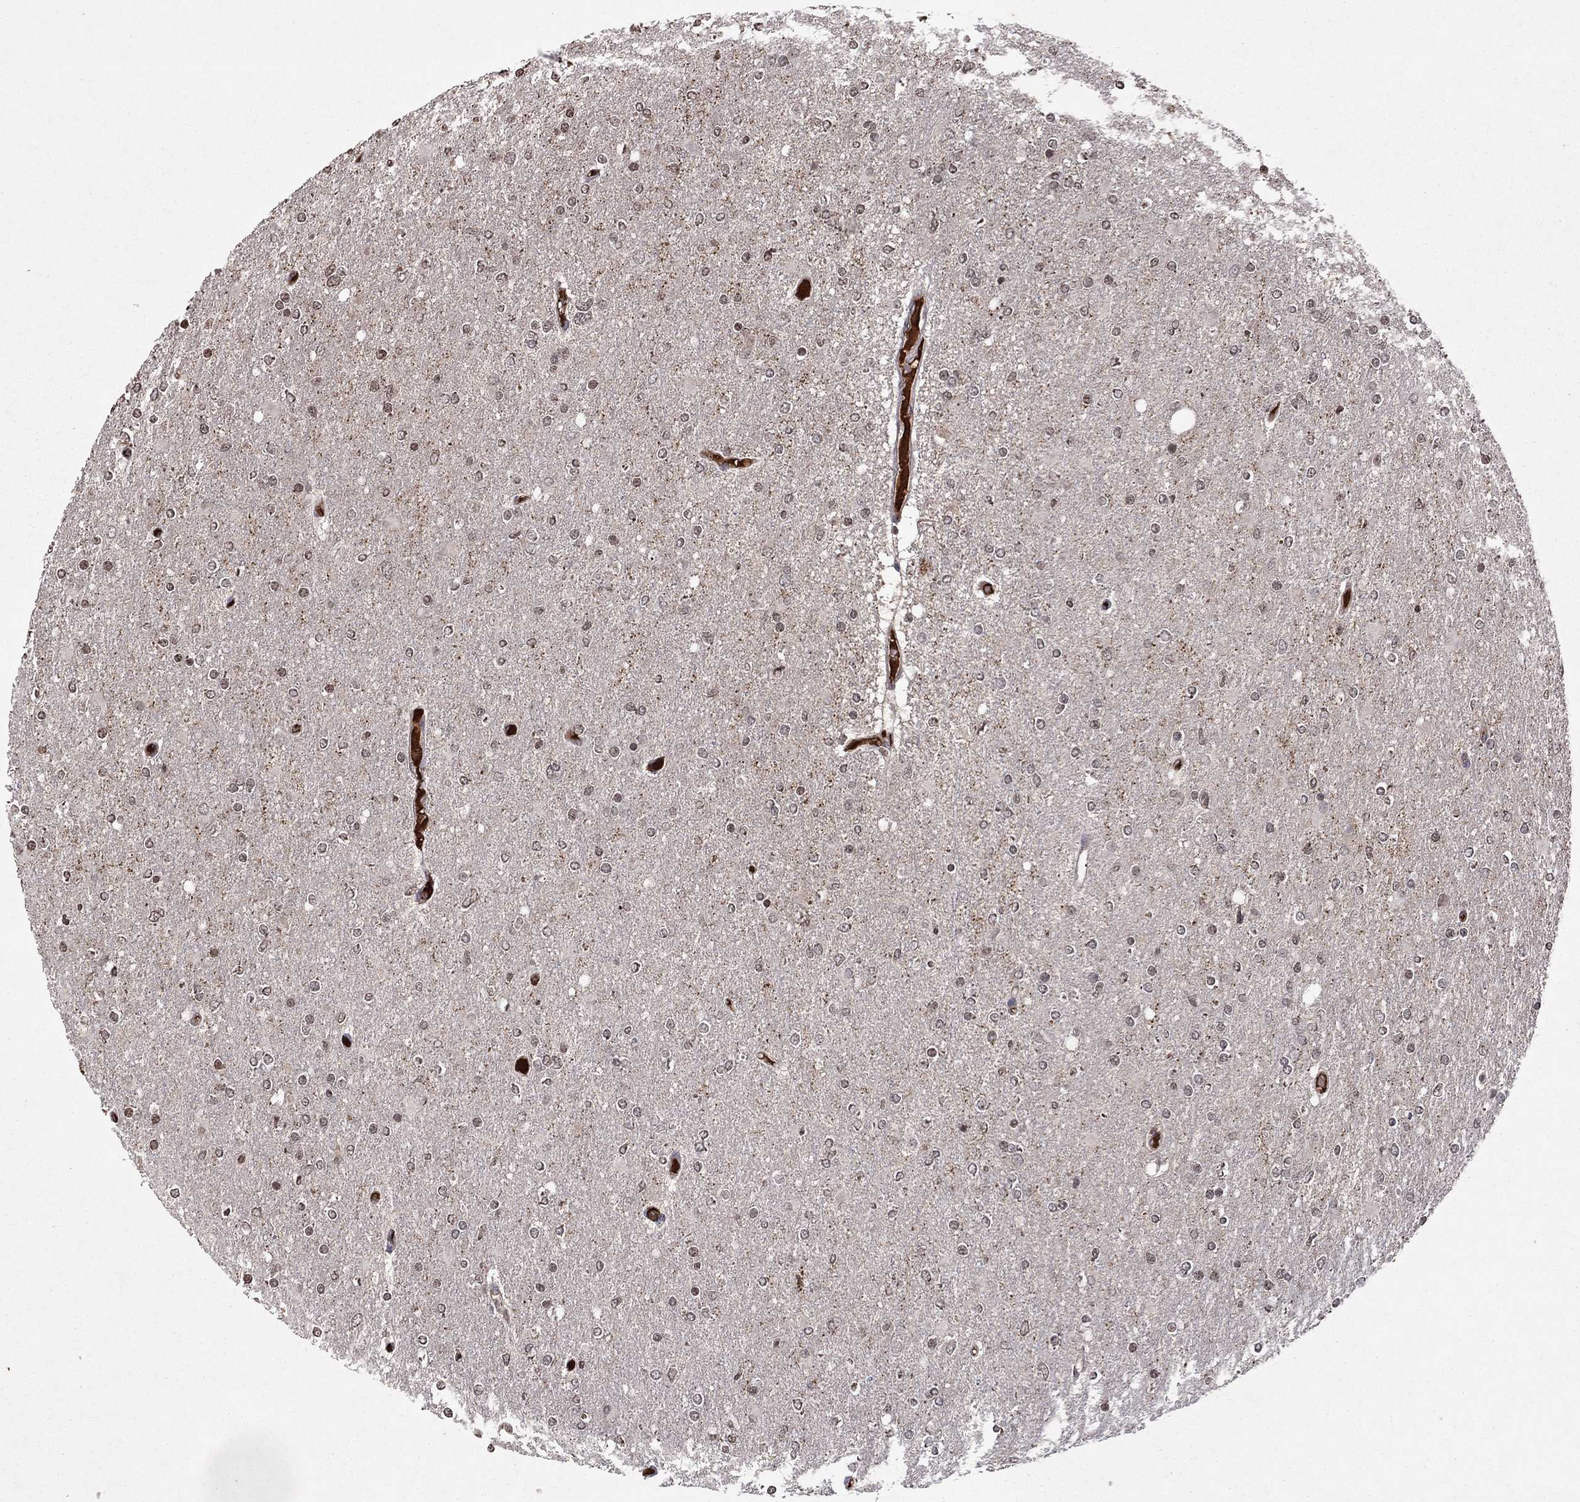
{"staining": {"intensity": "negative", "quantity": "none", "location": "none"}, "tissue": "glioma", "cell_type": "Tumor cells", "image_type": "cancer", "snomed": [{"axis": "morphology", "description": "Glioma, malignant, High grade"}, {"axis": "topography", "description": "Cerebral cortex"}], "caption": "An image of human malignant glioma (high-grade) is negative for staining in tumor cells. The staining was performed using DAB (3,3'-diaminobenzidine) to visualize the protein expression in brown, while the nuclei were stained in blue with hematoxylin (Magnification: 20x).", "gene": "NLGN1", "patient": {"sex": "male", "age": 70}}